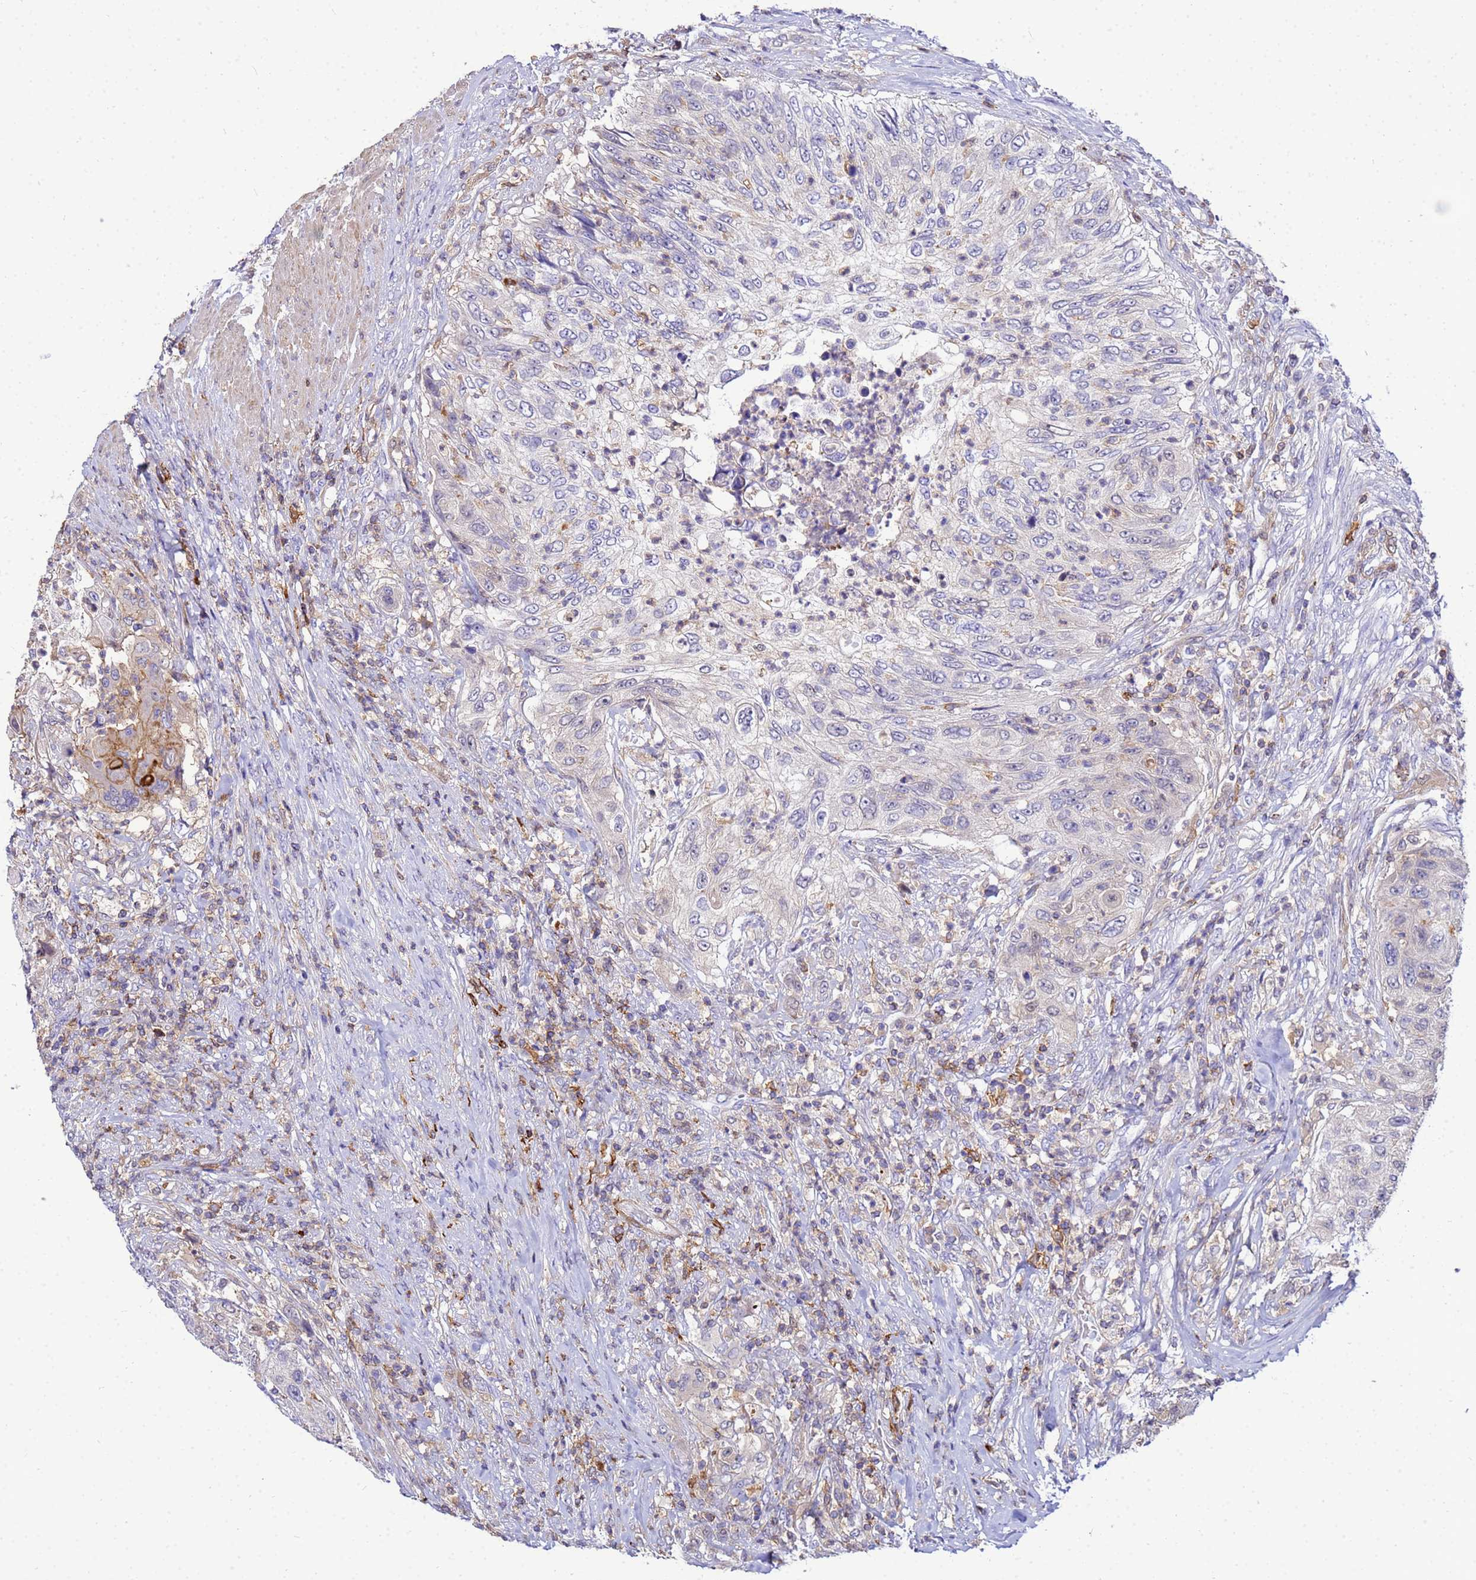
{"staining": {"intensity": "negative", "quantity": "none", "location": "none"}, "tissue": "urothelial cancer", "cell_type": "Tumor cells", "image_type": "cancer", "snomed": [{"axis": "morphology", "description": "Urothelial carcinoma, High grade"}, {"axis": "topography", "description": "Urinary bladder"}], "caption": "Protein analysis of urothelial cancer exhibits no significant expression in tumor cells. The staining is performed using DAB (3,3'-diaminobenzidine) brown chromogen with nuclei counter-stained in using hematoxylin.", "gene": "DBNDD2", "patient": {"sex": "female", "age": 60}}